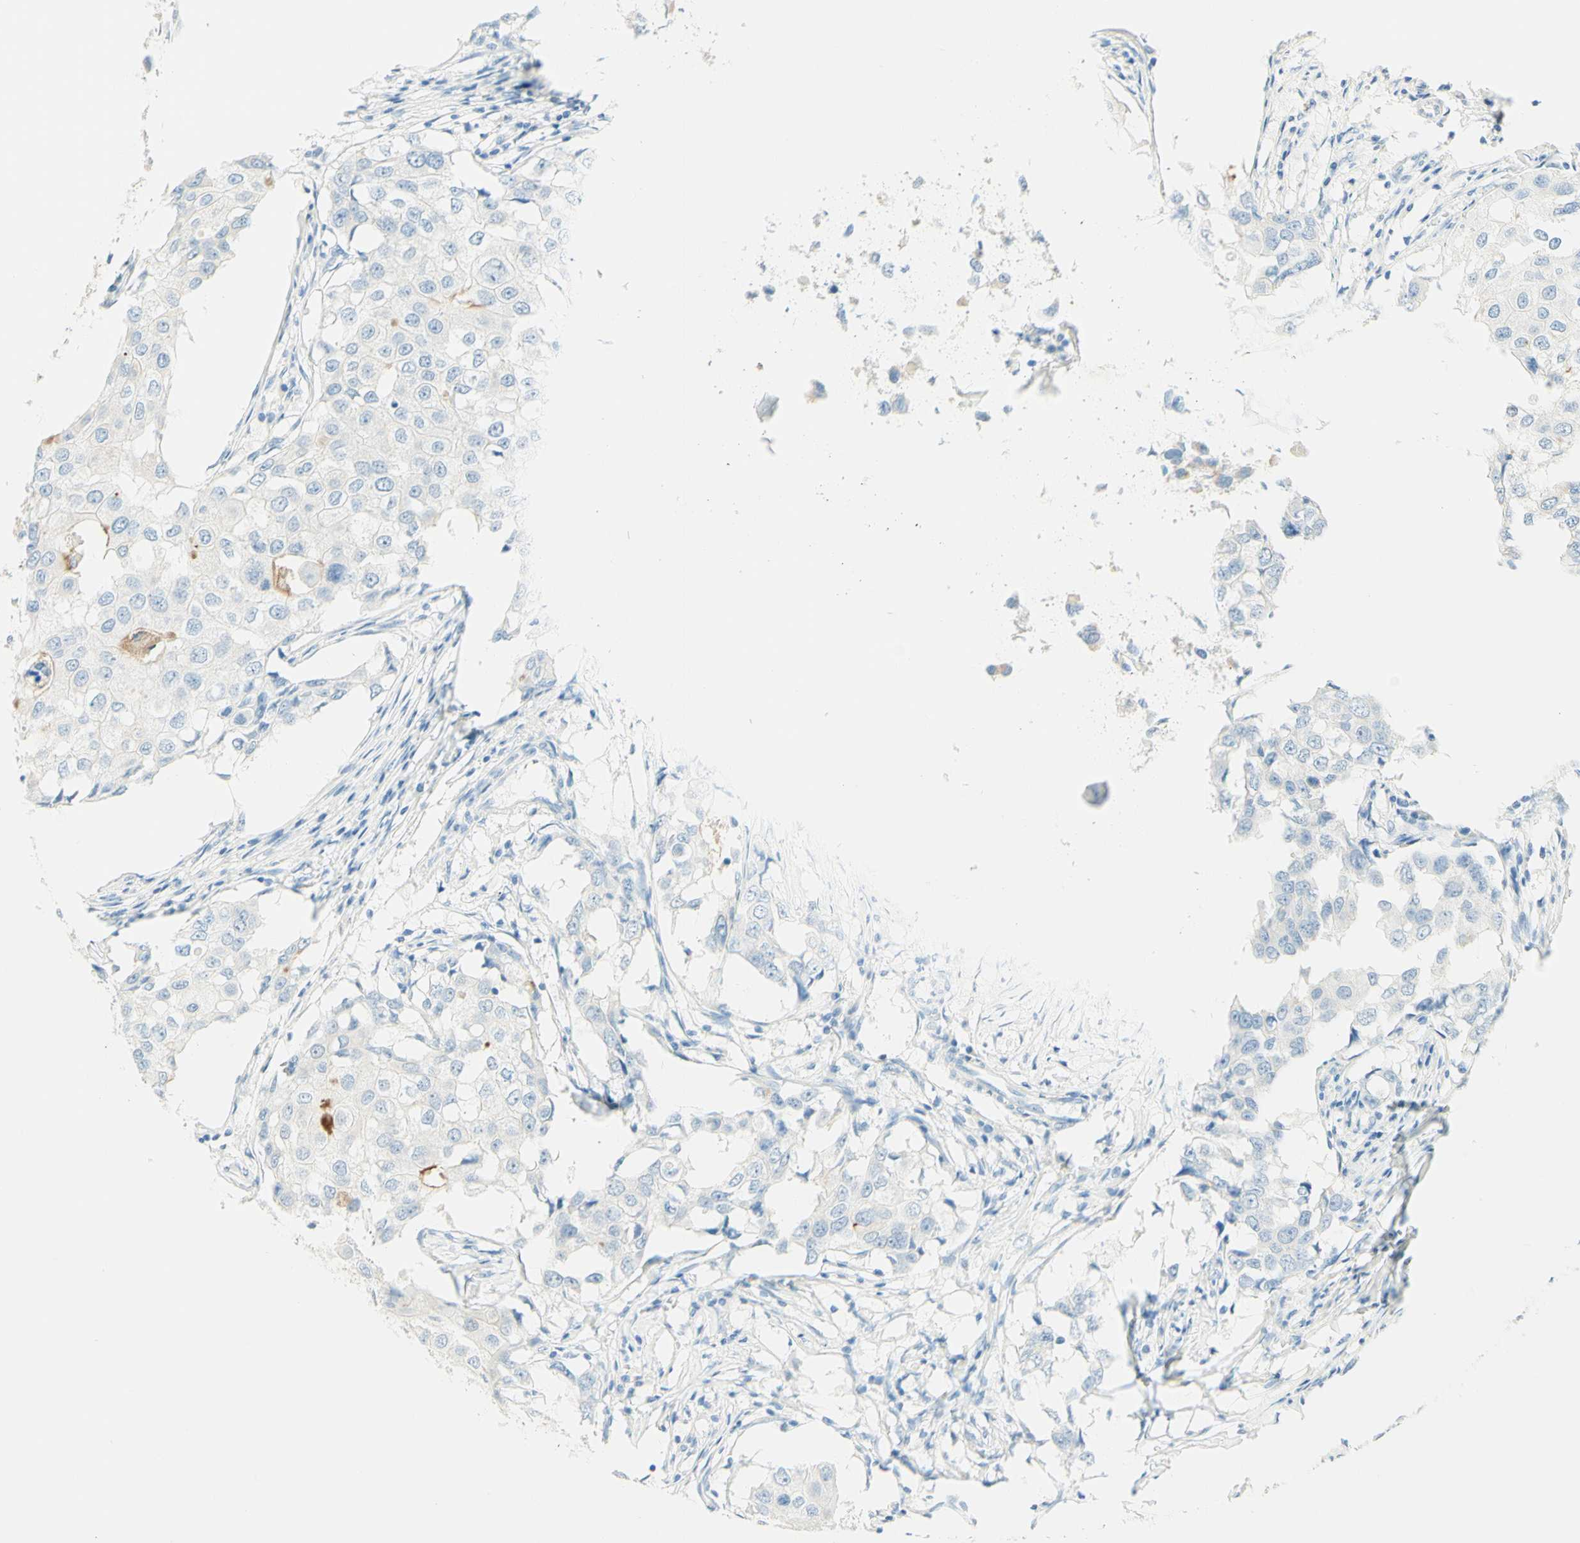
{"staining": {"intensity": "negative", "quantity": "none", "location": "none"}, "tissue": "breast cancer", "cell_type": "Tumor cells", "image_type": "cancer", "snomed": [{"axis": "morphology", "description": "Duct carcinoma"}, {"axis": "topography", "description": "Breast"}], "caption": "This is a micrograph of immunohistochemistry staining of breast invasive ductal carcinoma, which shows no positivity in tumor cells. Nuclei are stained in blue.", "gene": "TMEM132D", "patient": {"sex": "female", "age": 27}}